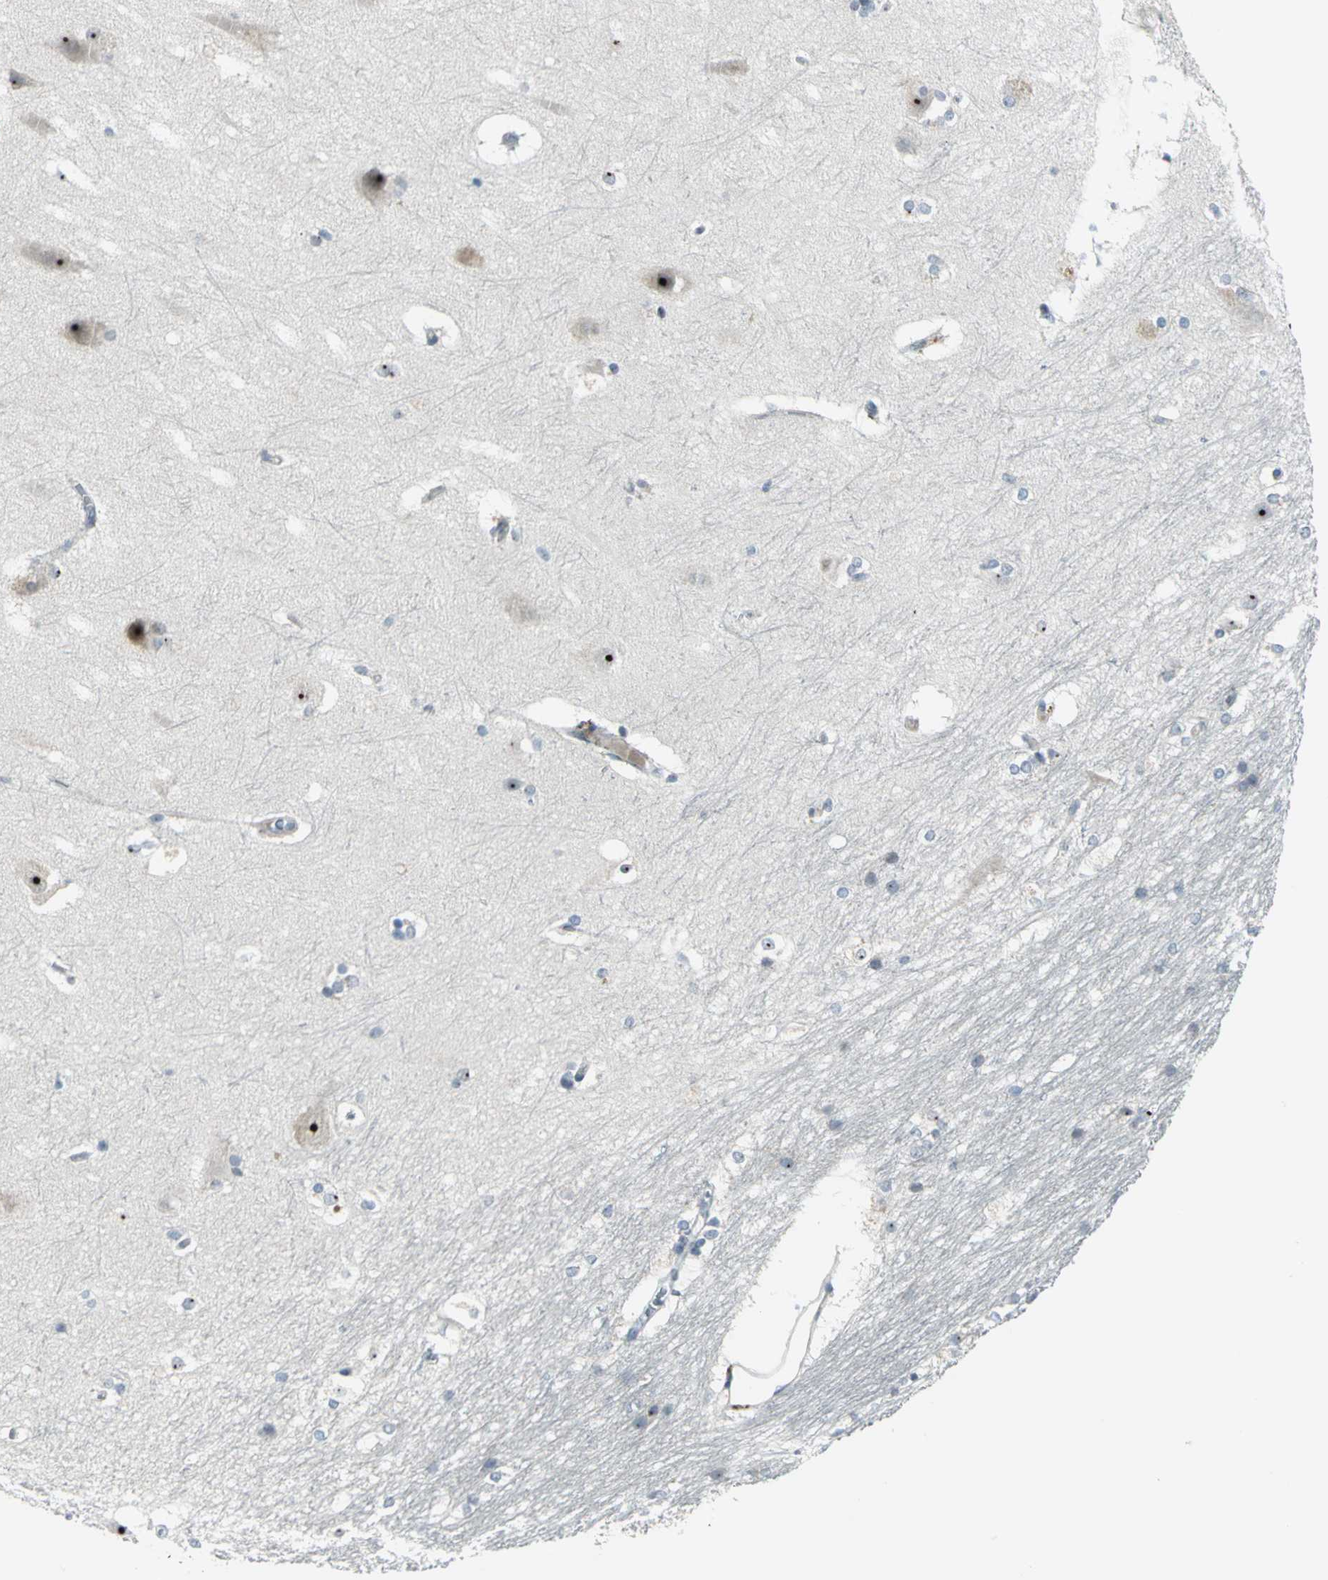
{"staining": {"intensity": "strong", "quantity": "25%-75%", "location": "nuclear"}, "tissue": "hippocampus", "cell_type": "Glial cells", "image_type": "normal", "snomed": [{"axis": "morphology", "description": "Normal tissue, NOS"}, {"axis": "topography", "description": "Hippocampus"}], "caption": "The immunohistochemical stain highlights strong nuclear staining in glial cells of unremarkable hippocampus. Using DAB (brown) and hematoxylin (blue) stains, captured at high magnification using brightfield microscopy.", "gene": "MYBBP1A", "patient": {"sex": "female", "age": 19}}